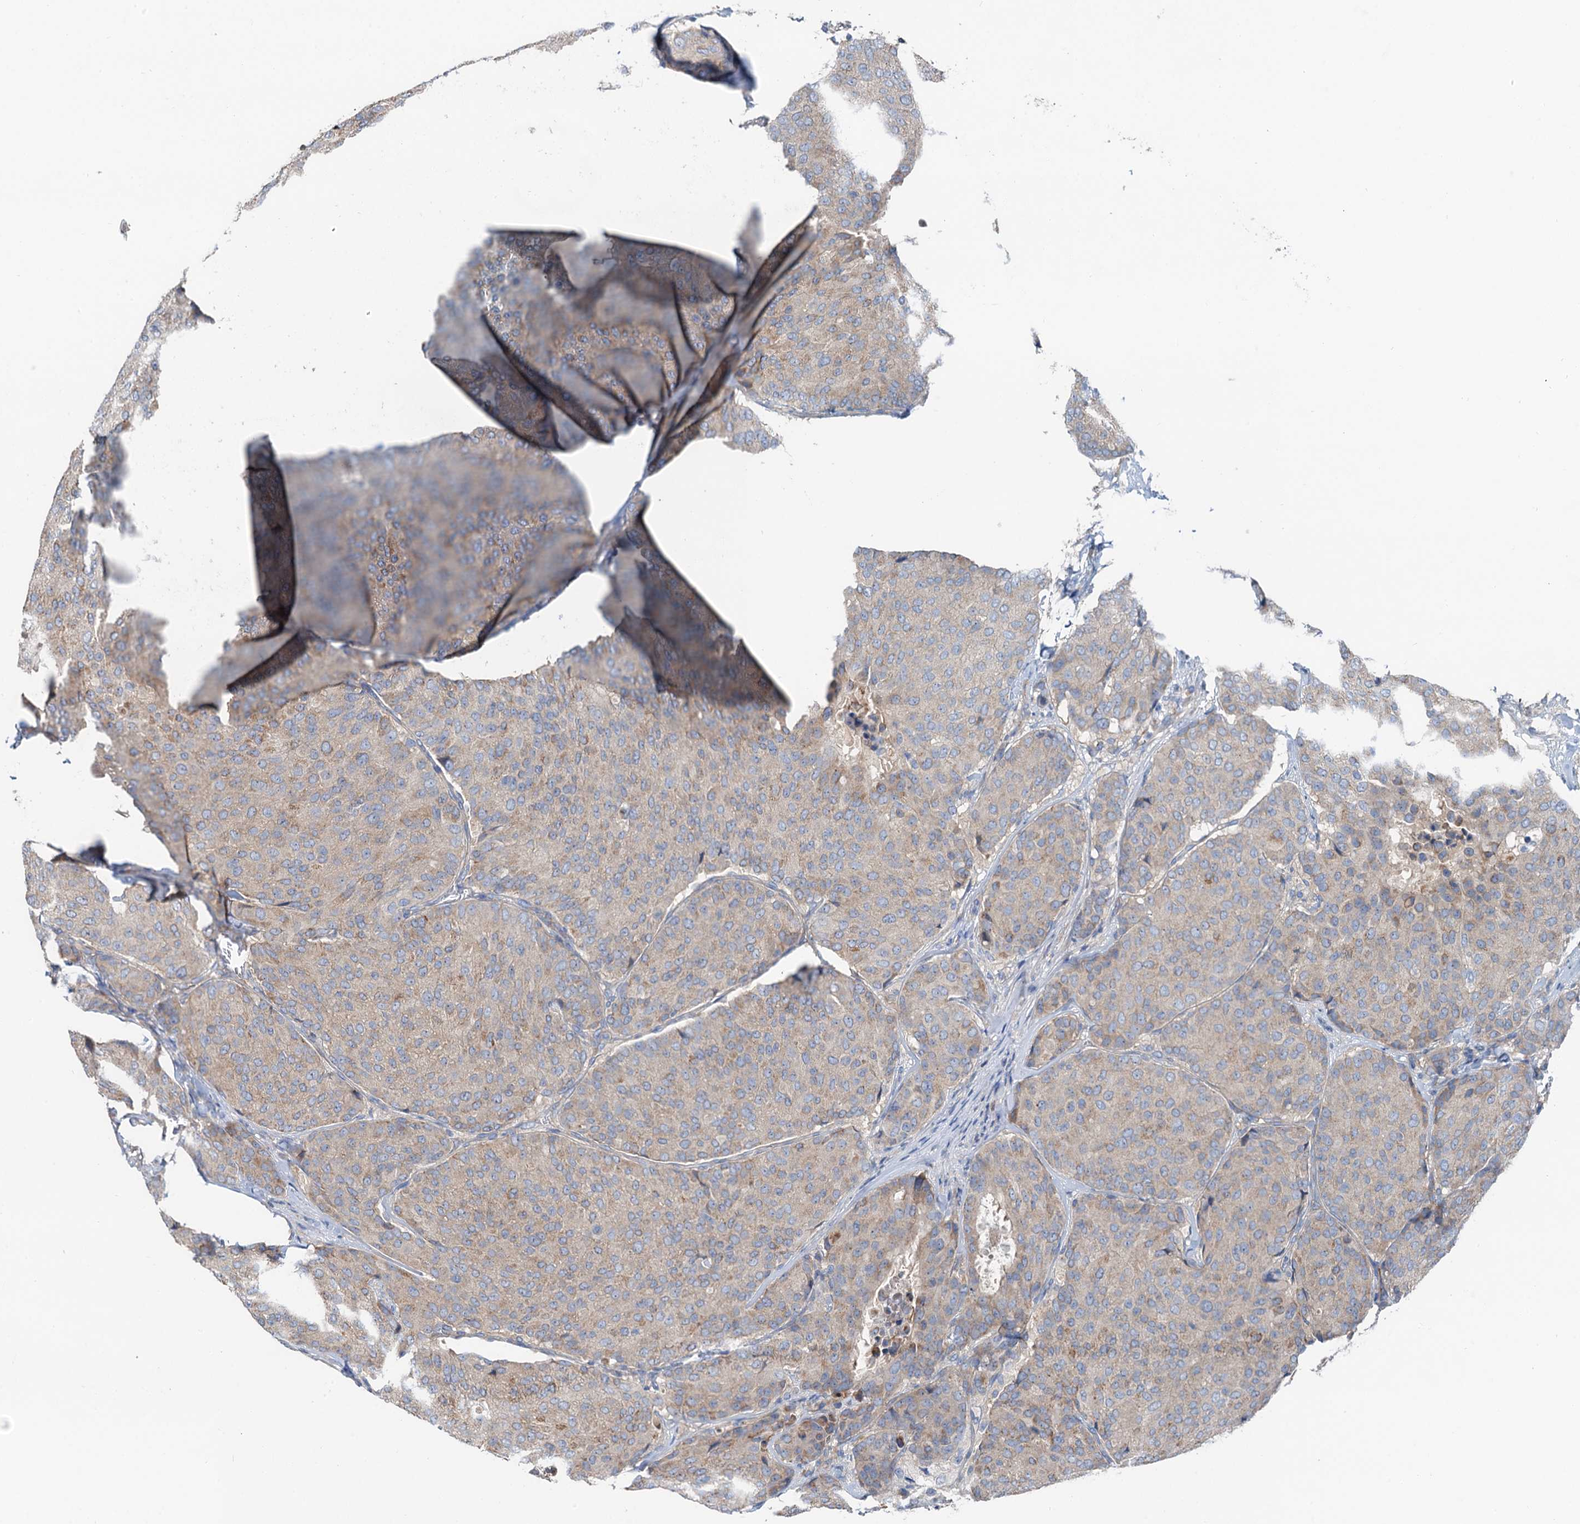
{"staining": {"intensity": "weak", "quantity": "25%-75%", "location": "cytoplasmic/membranous"}, "tissue": "breast cancer", "cell_type": "Tumor cells", "image_type": "cancer", "snomed": [{"axis": "morphology", "description": "Duct carcinoma"}, {"axis": "topography", "description": "Breast"}], "caption": "Approximately 25%-75% of tumor cells in breast cancer demonstrate weak cytoplasmic/membranous protein positivity as visualized by brown immunohistochemical staining.", "gene": "ANKRD26", "patient": {"sex": "female", "age": 75}}